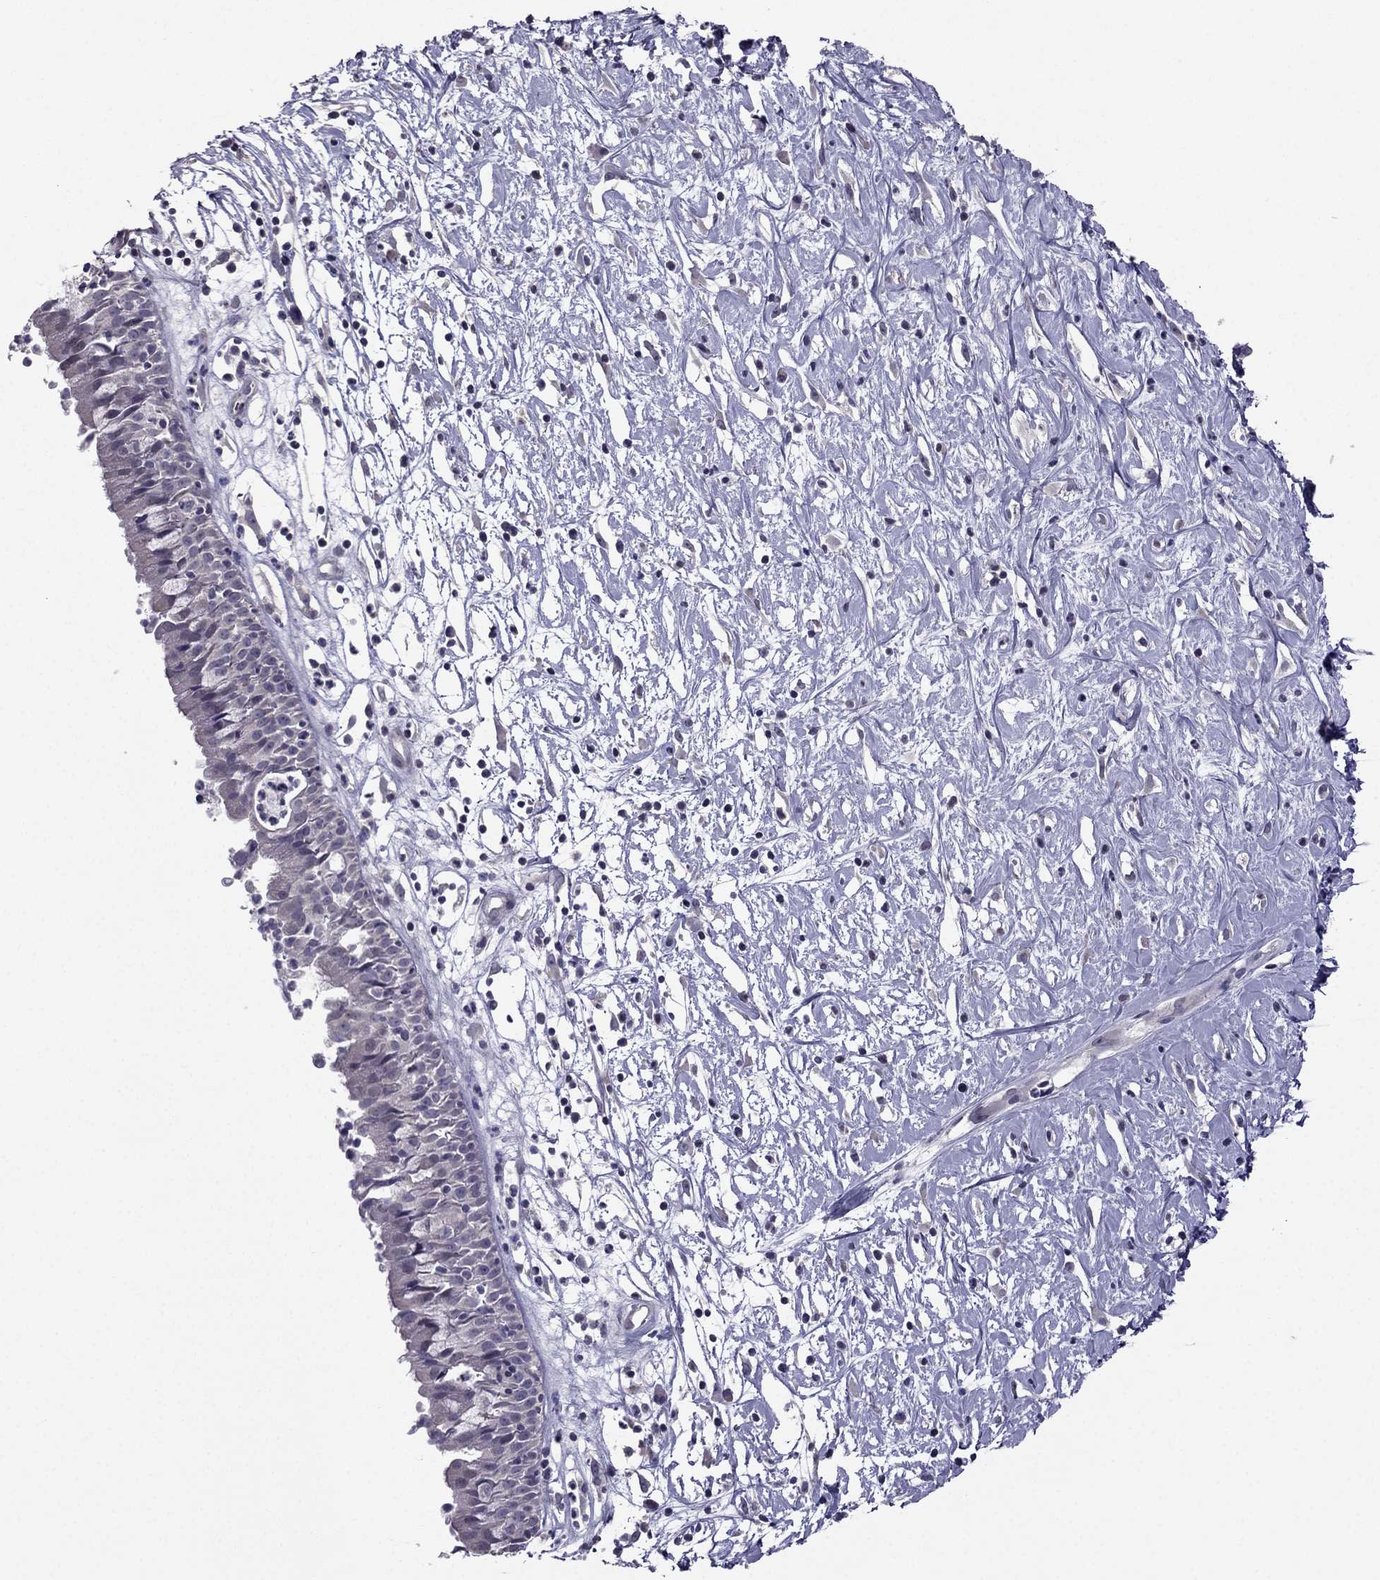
{"staining": {"intensity": "negative", "quantity": "none", "location": "none"}, "tissue": "nasopharynx", "cell_type": "Respiratory epithelial cells", "image_type": "normal", "snomed": [{"axis": "morphology", "description": "Normal tissue, NOS"}, {"axis": "topography", "description": "Nasopharynx"}], "caption": "This is a micrograph of immunohistochemistry staining of benign nasopharynx, which shows no positivity in respiratory epithelial cells.", "gene": "HSFX1", "patient": {"sex": "male", "age": 9}}